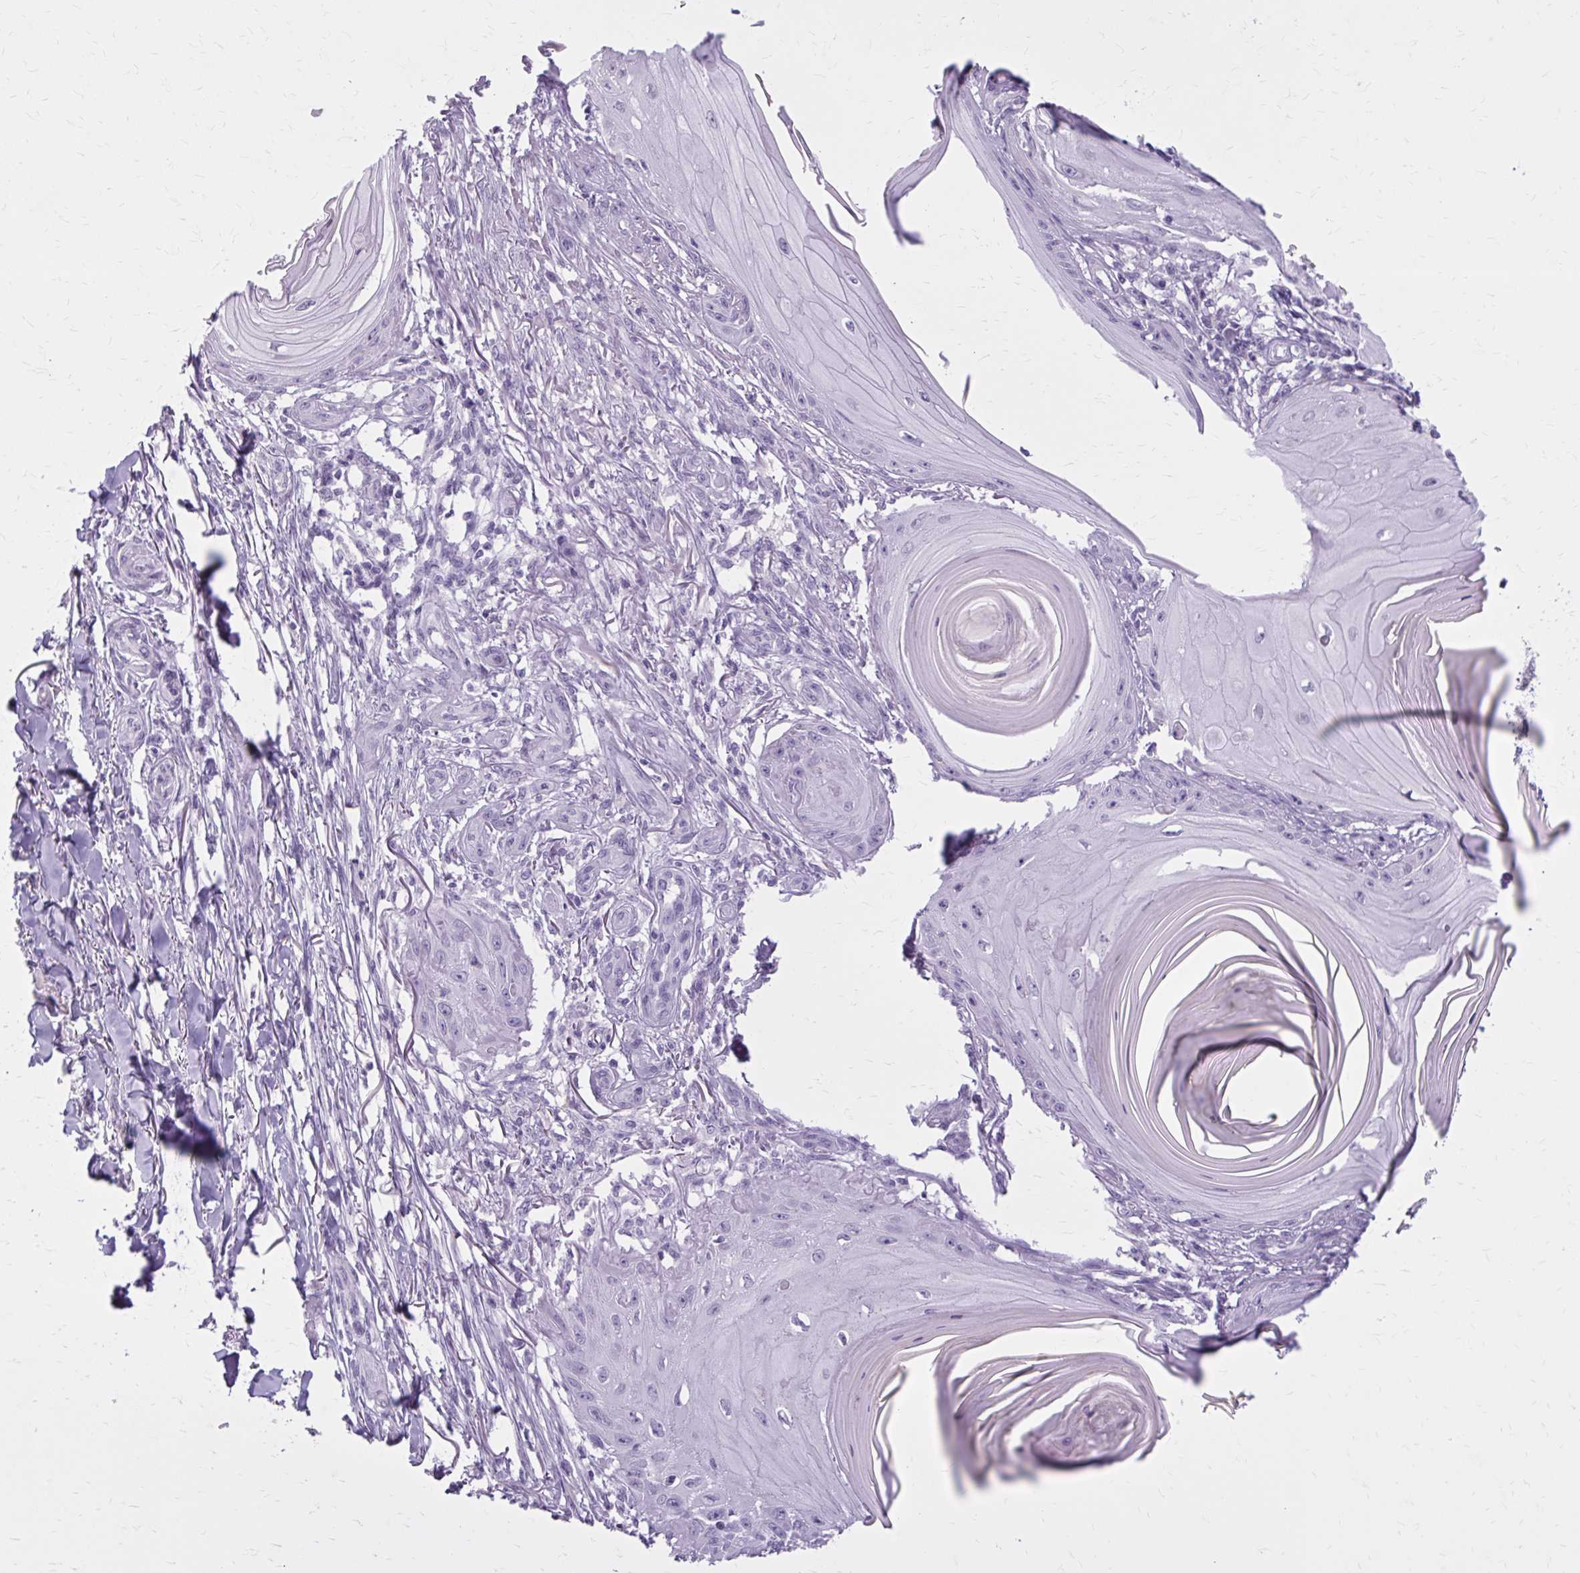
{"staining": {"intensity": "negative", "quantity": "none", "location": "none"}, "tissue": "skin cancer", "cell_type": "Tumor cells", "image_type": "cancer", "snomed": [{"axis": "morphology", "description": "Squamous cell carcinoma, NOS"}, {"axis": "topography", "description": "Skin"}], "caption": "There is no significant expression in tumor cells of skin cancer. (Brightfield microscopy of DAB (3,3'-diaminobenzidine) immunohistochemistry at high magnification).", "gene": "OR4B1", "patient": {"sex": "female", "age": 77}}